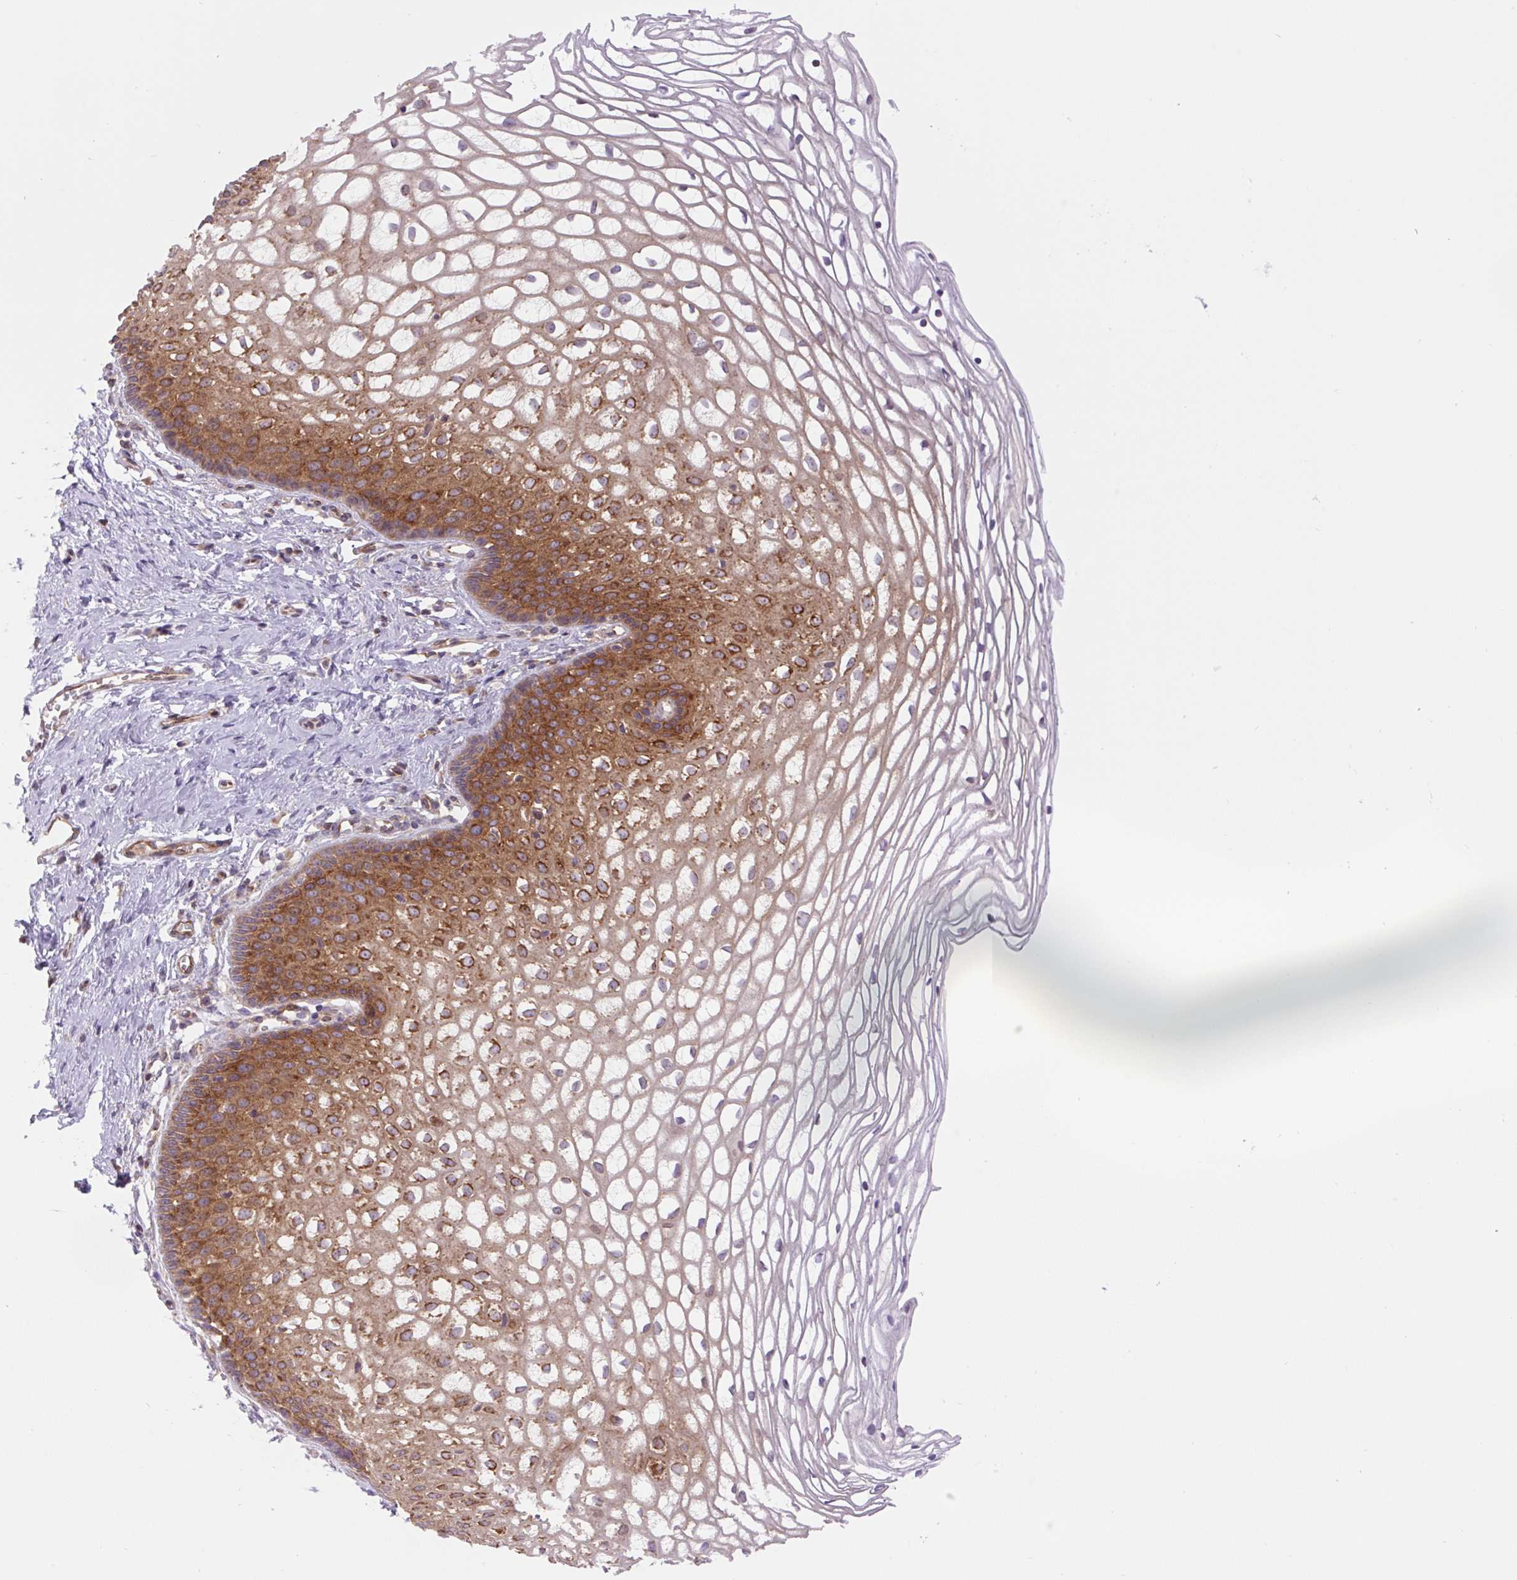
{"staining": {"intensity": "moderate", "quantity": ">75%", "location": "cytoplasmic/membranous"}, "tissue": "cervix", "cell_type": "Glandular cells", "image_type": "normal", "snomed": [{"axis": "morphology", "description": "Normal tissue, NOS"}, {"axis": "topography", "description": "Cervix"}], "caption": "The histopathology image shows immunohistochemical staining of benign cervix. There is moderate cytoplasmic/membranous positivity is identified in approximately >75% of glandular cells. Immunohistochemistry stains the protein of interest in brown and the nuclei are stained blue.", "gene": "MINK1", "patient": {"sex": "female", "age": 36}}